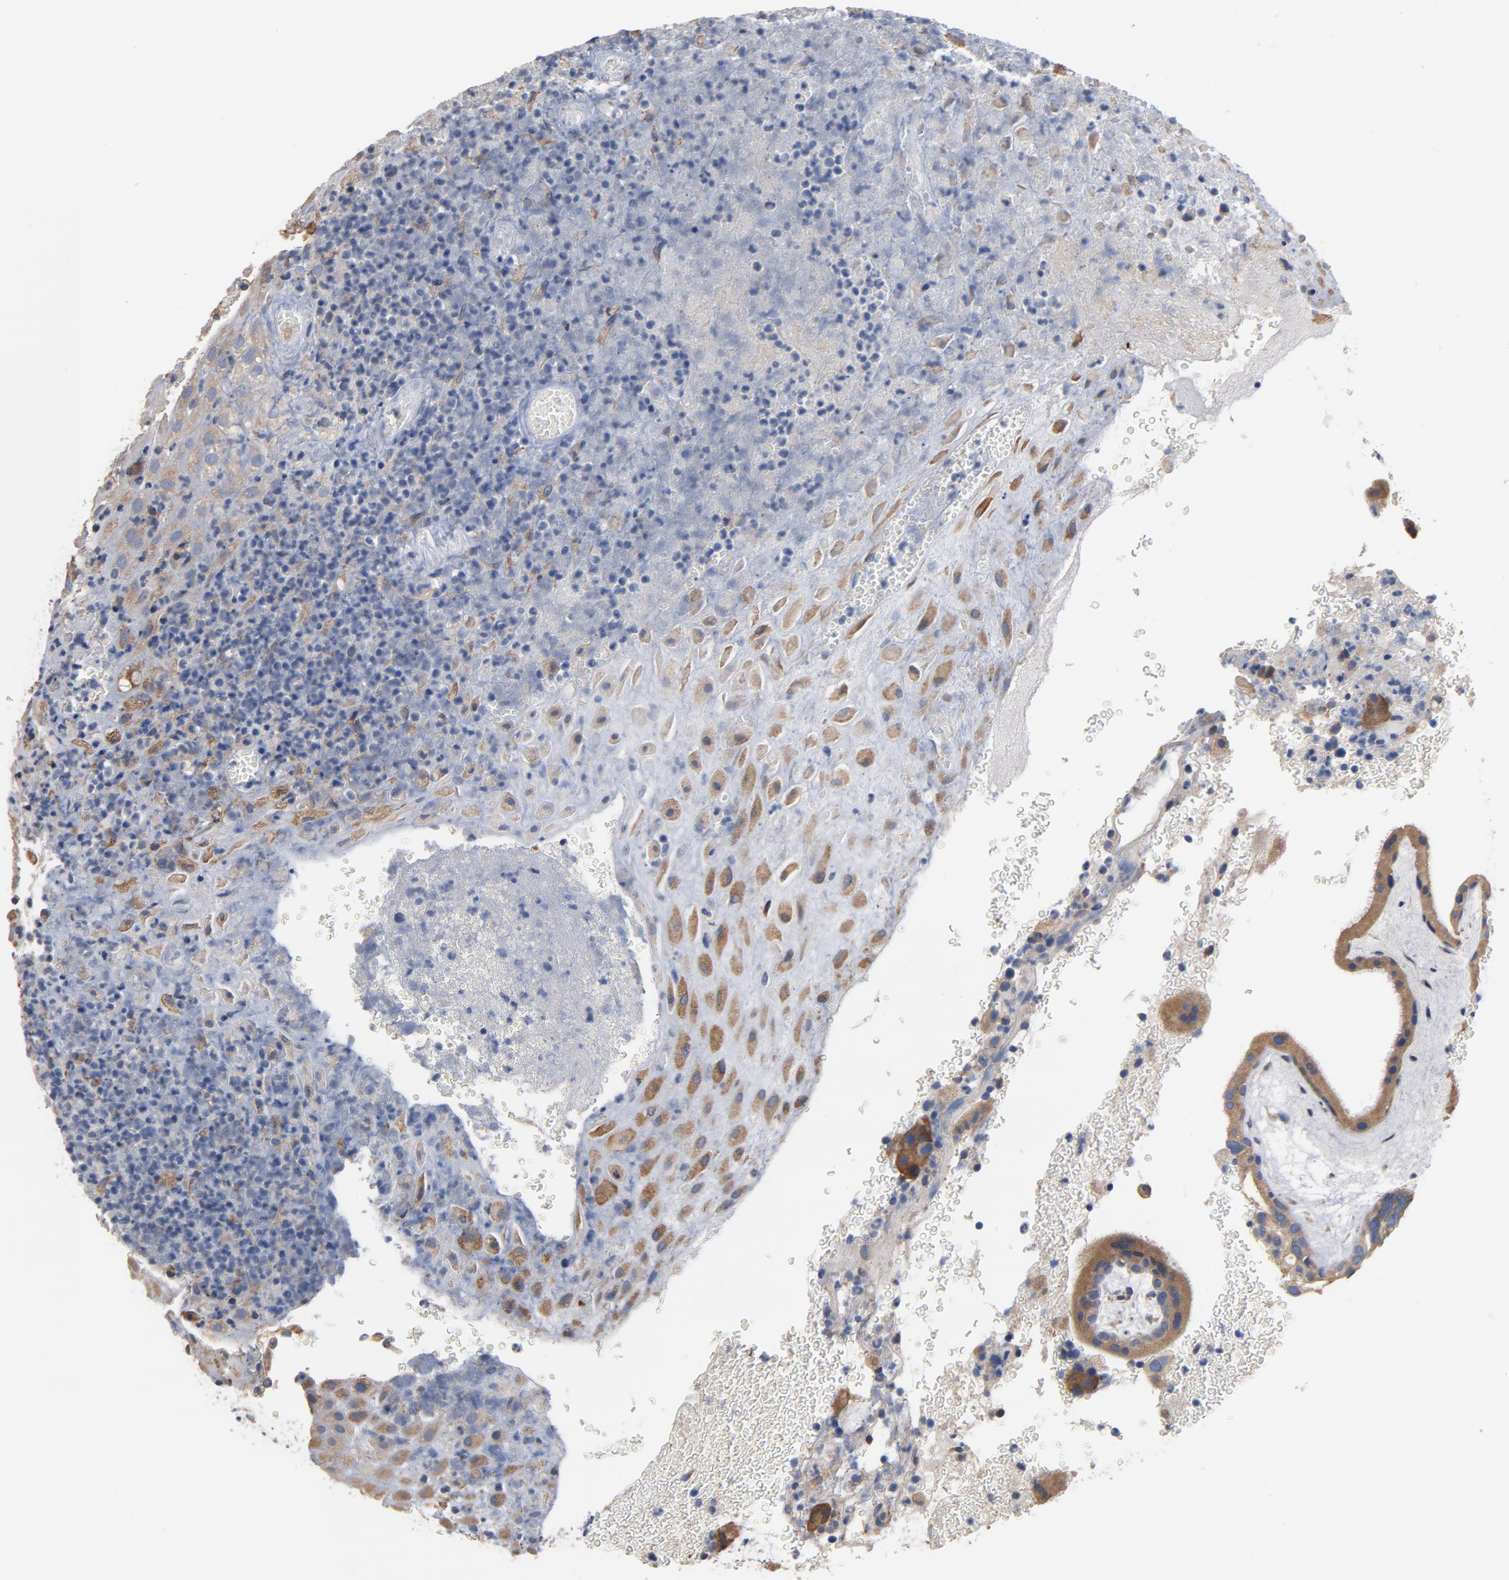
{"staining": {"intensity": "moderate", "quantity": "25%-75%", "location": "cytoplasmic/membranous"}, "tissue": "placenta", "cell_type": "Decidual cells", "image_type": "normal", "snomed": [{"axis": "morphology", "description": "Normal tissue, NOS"}, {"axis": "topography", "description": "Placenta"}], "caption": "Placenta stained with a brown dye reveals moderate cytoplasmic/membranous positive staining in approximately 25%-75% of decidual cells.", "gene": "TLR4", "patient": {"sex": "female", "age": 19}}